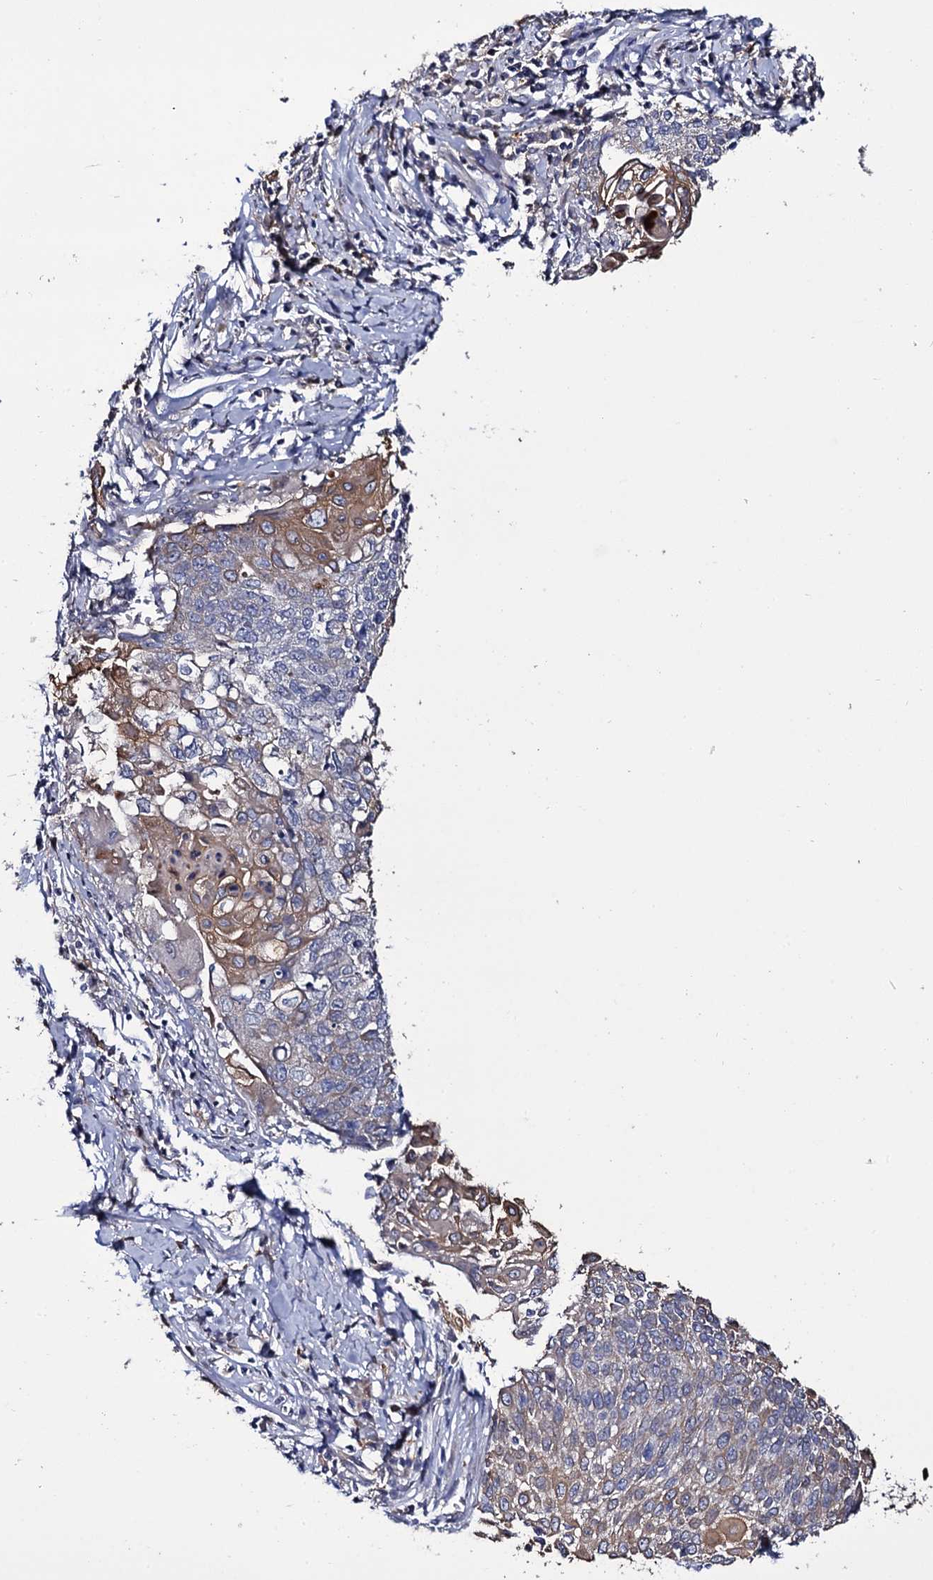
{"staining": {"intensity": "moderate", "quantity": "<25%", "location": "cytoplasmic/membranous"}, "tissue": "cervical cancer", "cell_type": "Tumor cells", "image_type": "cancer", "snomed": [{"axis": "morphology", "description": "Squamous cell carcinoma, NOS"}, {"axis": "topography", "description": "Cervix"}], "caption": "Tumor cells reveal moderate cytoplasmic/membranous staining in approximately <25% of cells in cervical cancer (squamous cell carcinoma). (Brightfield microscopy of DAB IHC at high magnification).", "gene": "CRYL1", "patient": {"sex": "female", "age": 39}}